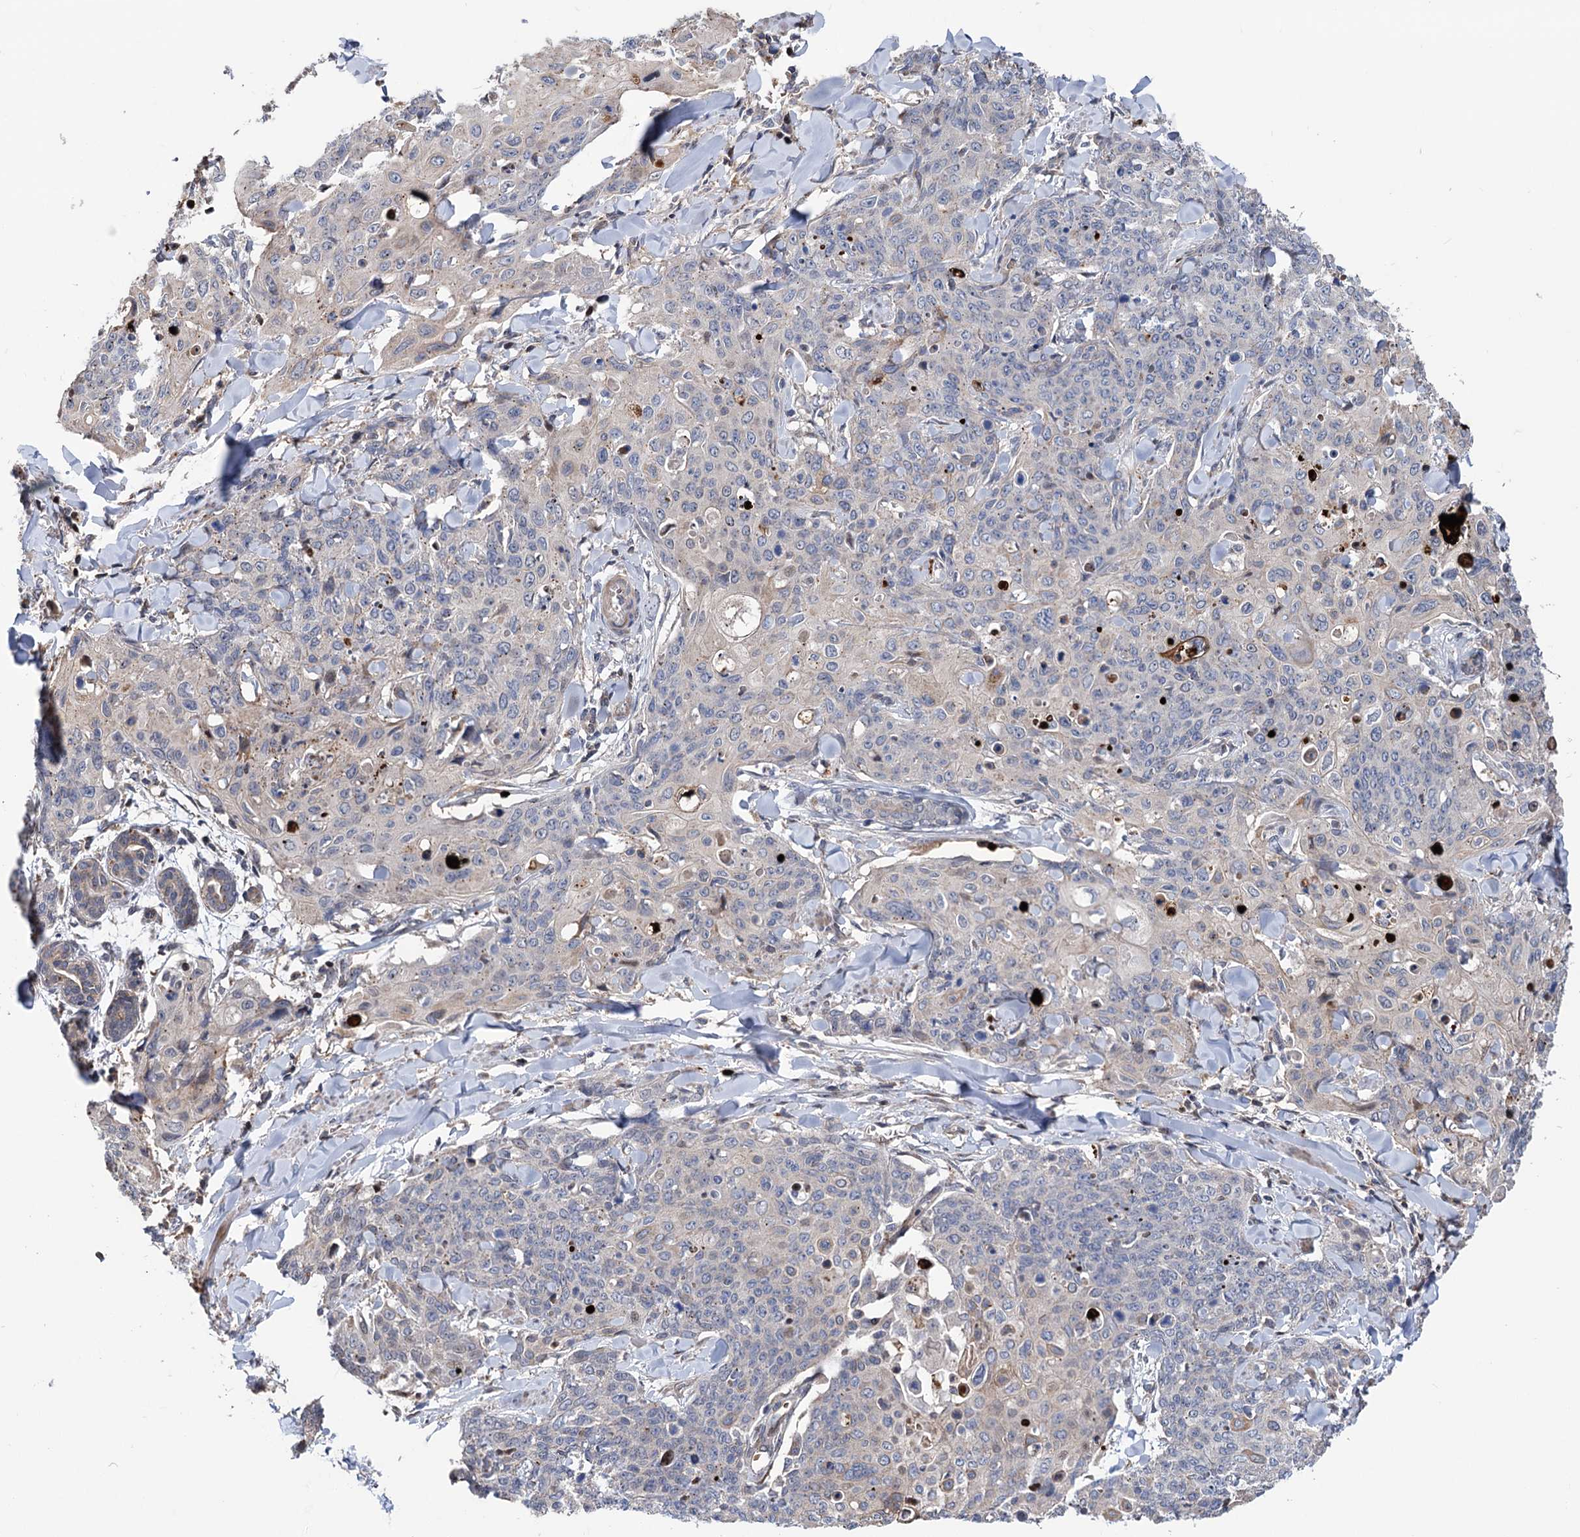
{"staining": {"intensity": "negative", "quantity": "none", "location": "none"}, "tissue": "skin cancer", "cell_type": "Tumor cells", "image_type": "cancer", "snomed": [{"axis": "morphology", "description": "Squamous cell carcinoma, NOS"}, {"axis": "topography", "description": "Skin"}, {"axis": "topography", "description": "Vulva"}], "caption": "Immunohistochemistry (IHC) of skin cancer (squamous cell carcinoma) demonstrates no expression in tumor cells.", "gene": "UBR1", "patient": {"sex": "female", "age": 85}}